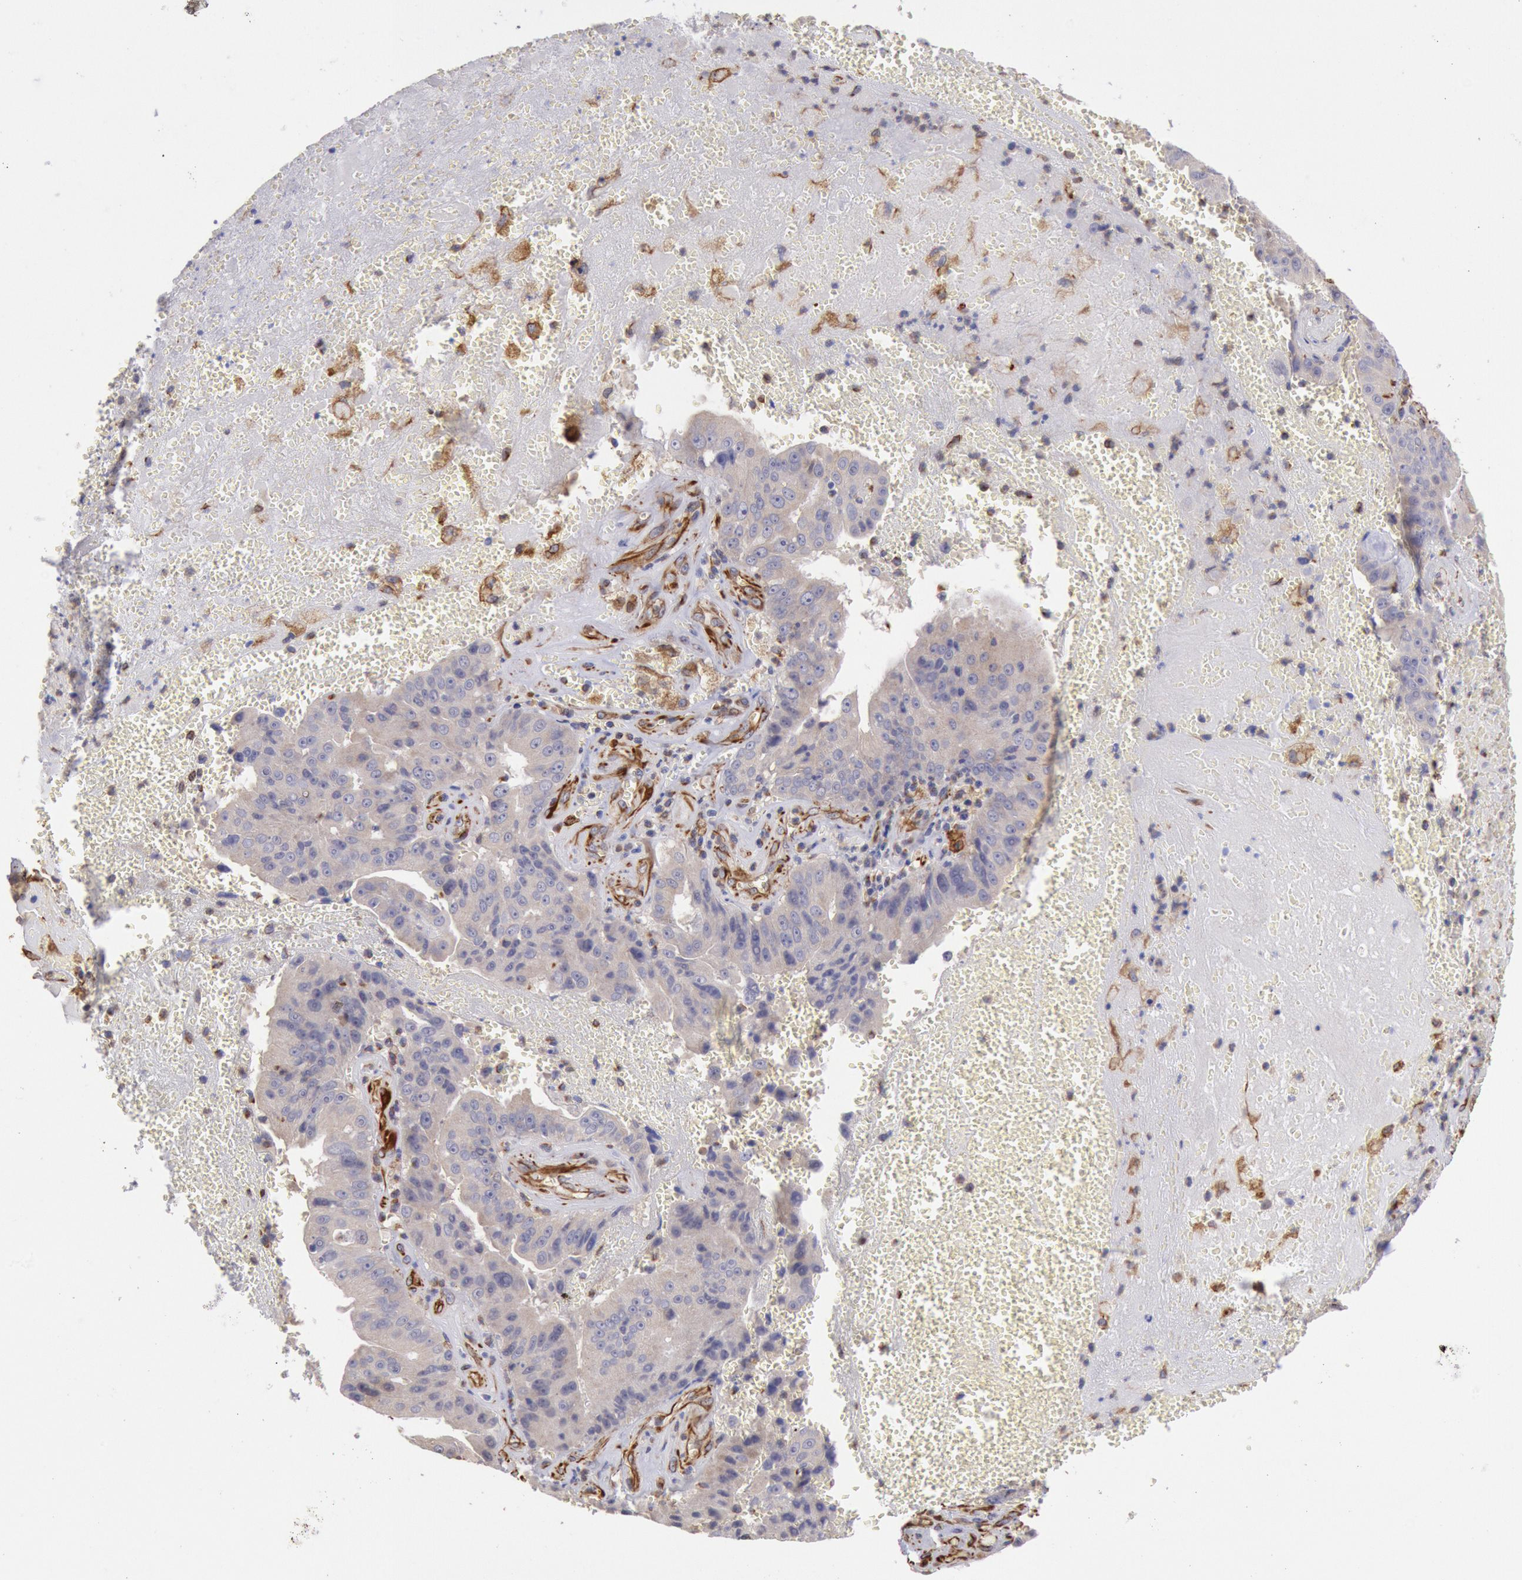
{"staining": {"intensity": "weak", "quantity": ">75%", "location": "cytoplasmic/membranous"}, "tissue": "liver cancer", "cell_type": "Tumor cells", "image_type": "cancer", "snomed": [{"axis": "morphology", "description": "Cholangiocarcinoma"}, {"axis": "topography", "description": "Liver"}], "caption": "Human cholangiocarcinoma (liver) stained for a protein (brown) displays weak cytoplasmic/membranous positive staining in about >75% of tumor cells.", "gene": "RNF139", "patient": {"sex": "female", "age": 79}}